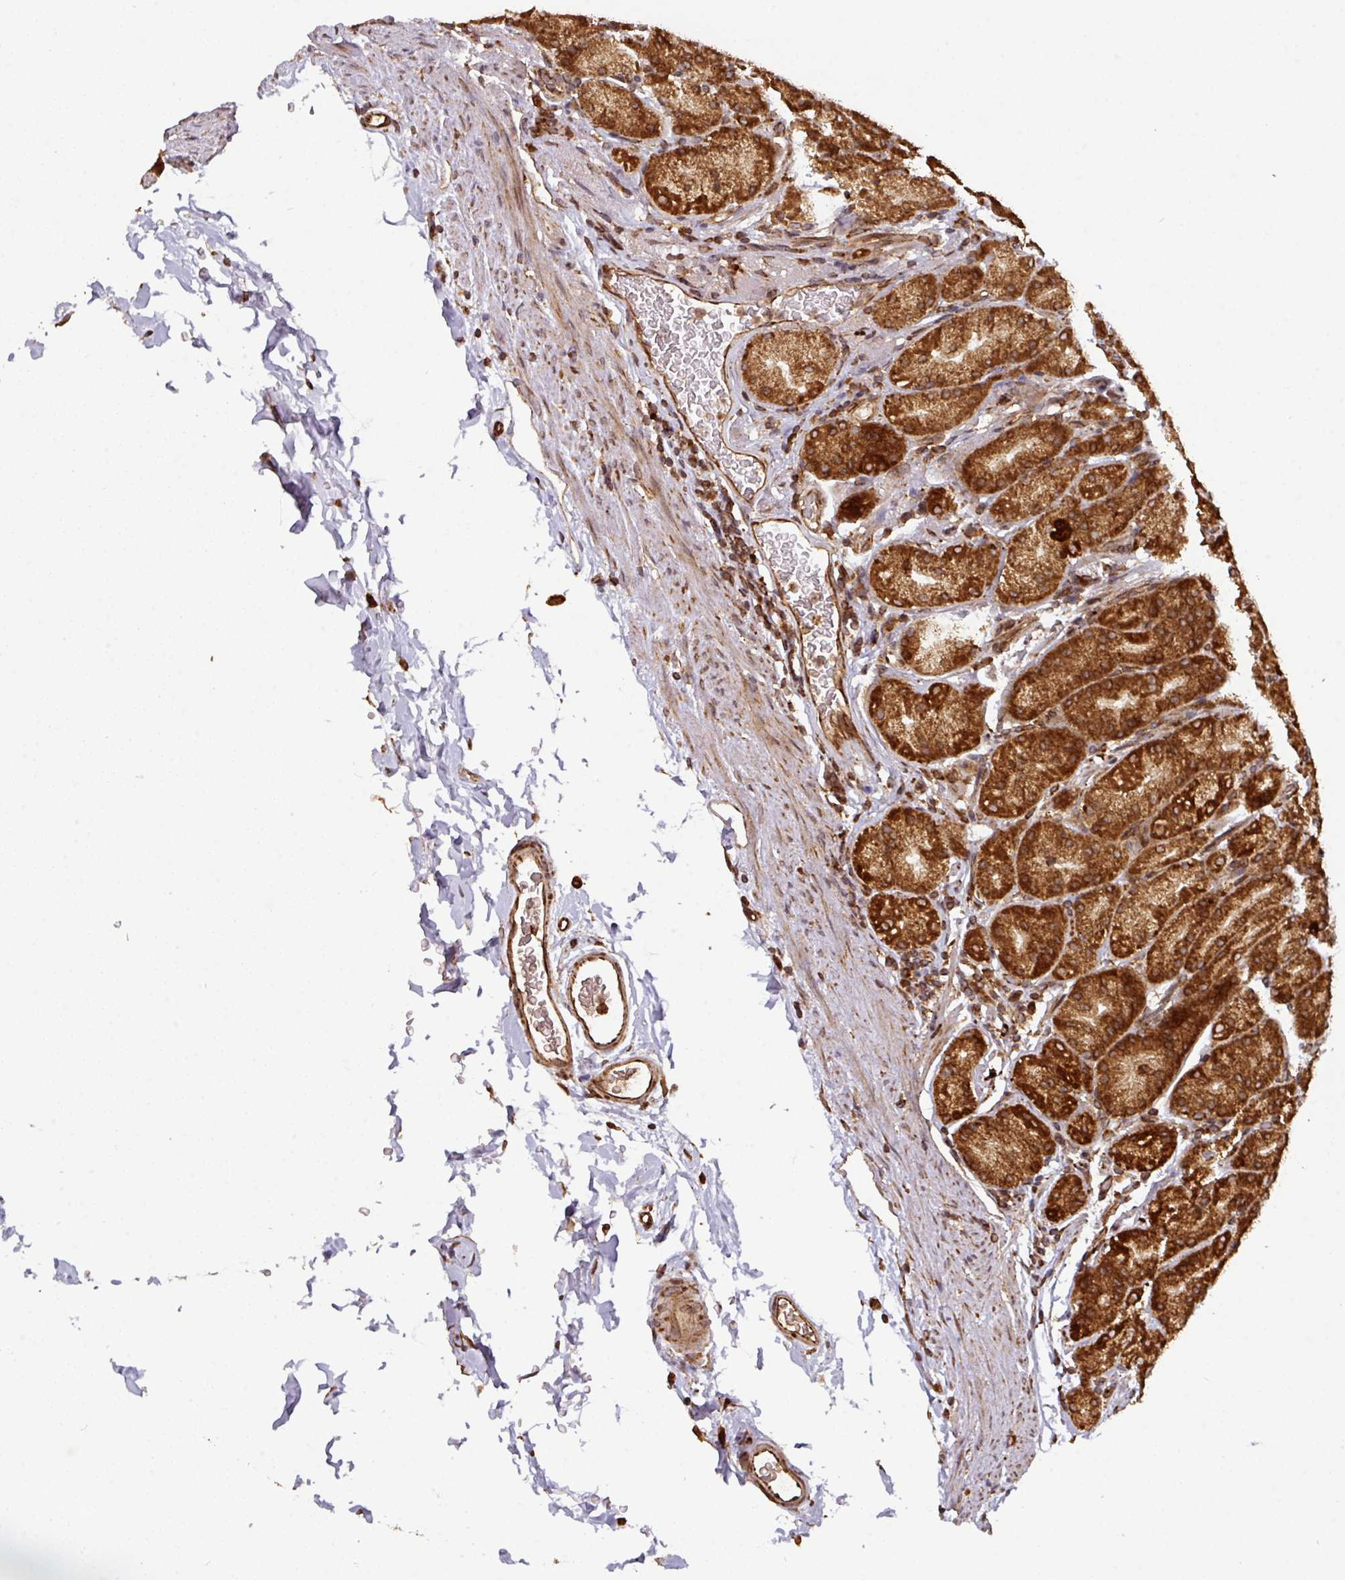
{"staining": {"intensity": "strong", "quantity": ">75%", "location": "cytoplasmic/membranous"}, "tissue": "stomach", "cell_type": "Glandular cells", "image_type": "normal", "snomed": [{"axis": "morphology", "description": "Normal tissue, NOS"}, {"axis": "topography", "description": "Stomach, upper"}, {"axis": "topography", "description": "Stomach"}], "caption": "Immunohistochemical staining of normal human stomach exhibits high levels of strong cytoplasmic/membranous staining in approximately >75% of glandular cells.", "gene": "TRAP1", "patient": {"sex": "male", "age": 68}}